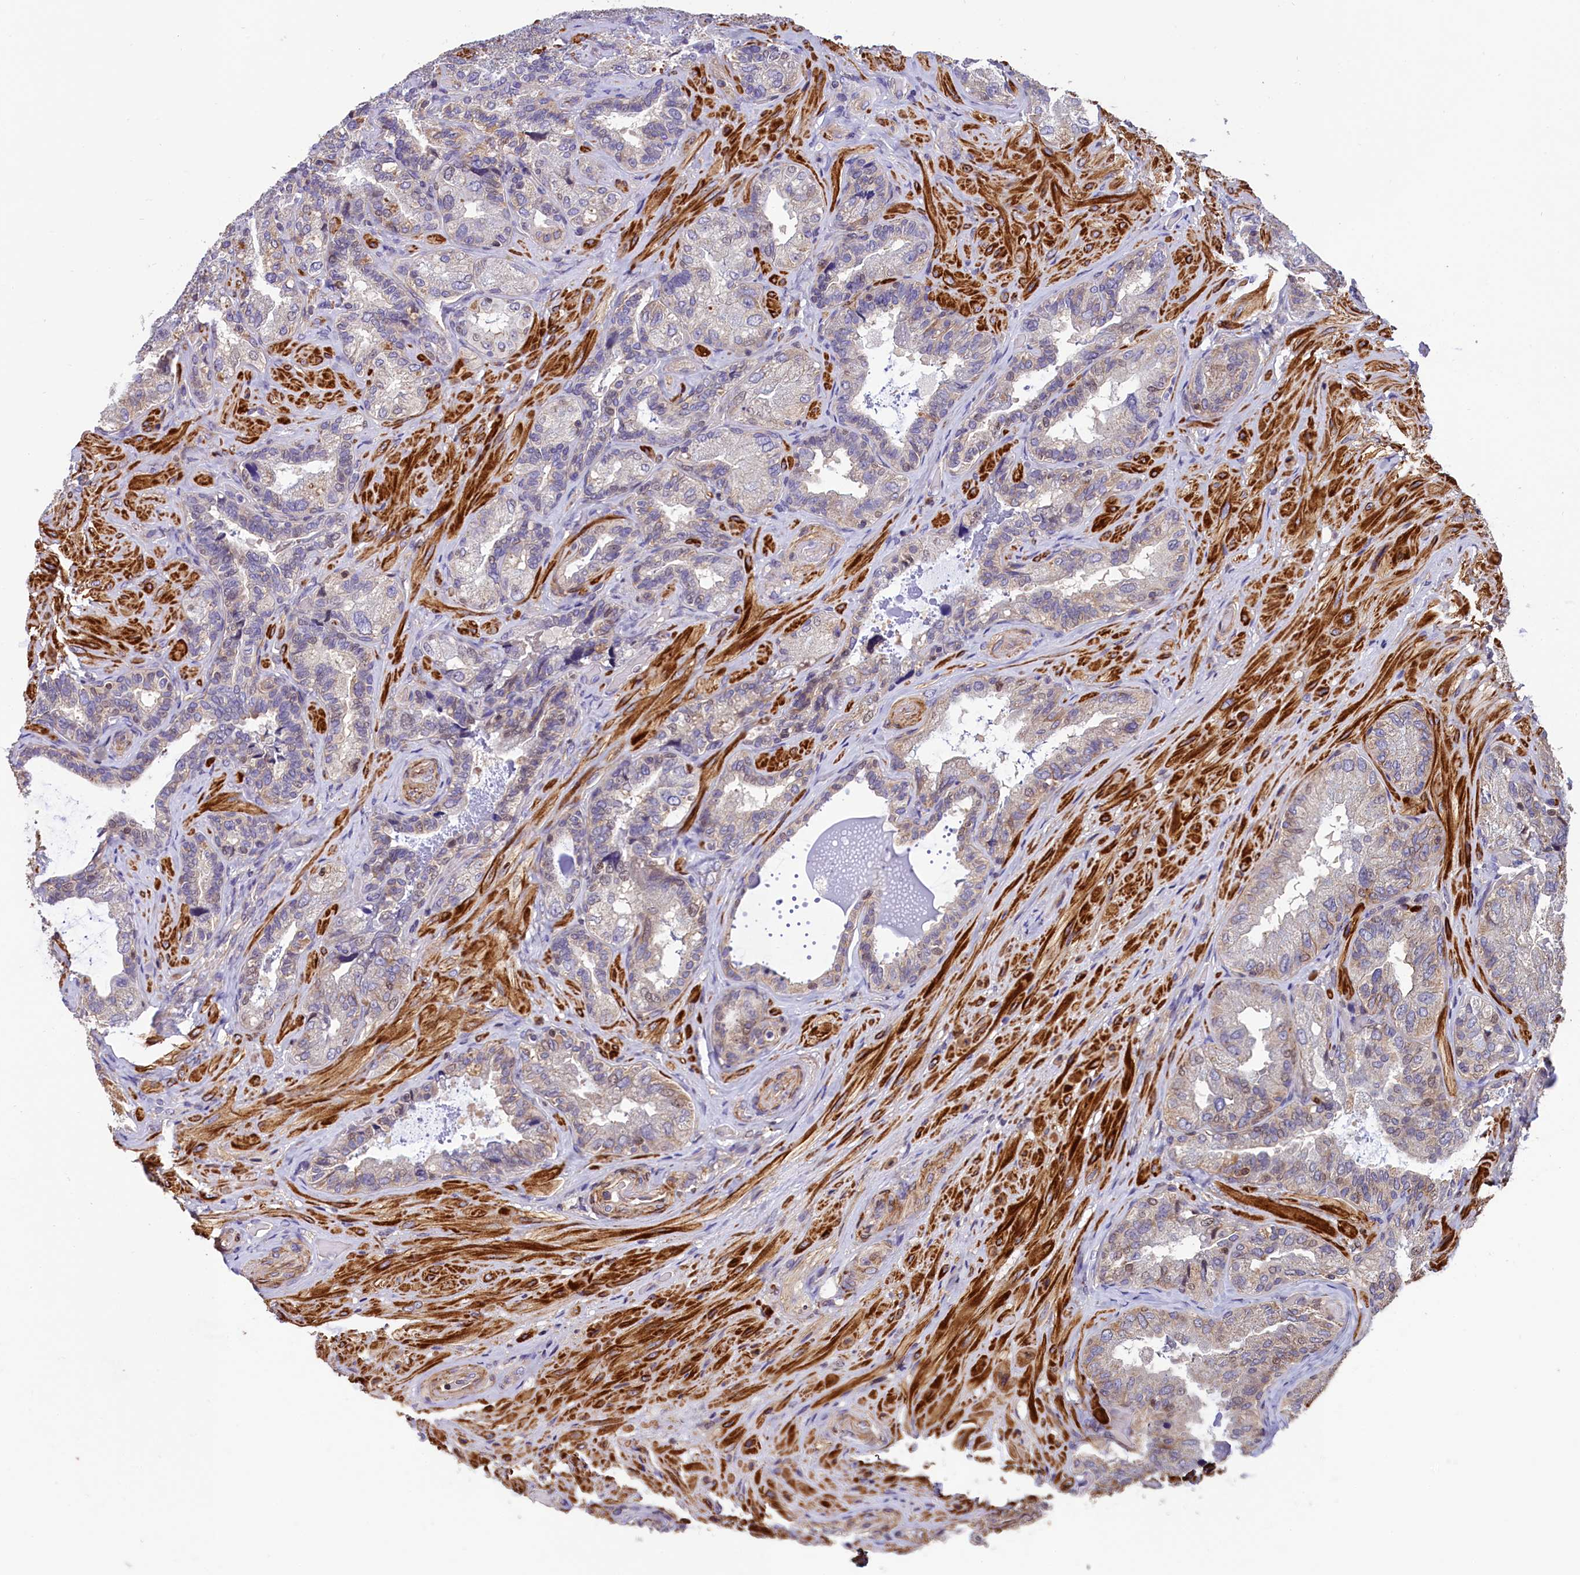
{"staining": {"intensity": "weak", "quantity": "<25%", "location": "nuclear"}, "tissue": "seminal vesicle", "cell_type": "Glandular cells", "image_type": "normal", "snomed": [{"axis": "morphology", "description": "Normal tissue, NOS"}, {"axis": "topography", "description": "Prostate and seminal vesicle, NOS"}, {"axis": "topography", "description": "Prostate"}, {"axis": "topography", "description": "Seminal veicle"}], "caption": "Immunohistochemistry (IHC) image of unremarkable seminal vesicle: seminal vesicle stained with DAB displays no significant protein staining in glandular cells. (DAB (3,3'-diaminobenzidine) IHC visualized using brightfield microscopy, high magnification).", "gene": "ZNF2", "patient": {"sex": "male", "age": 67}}